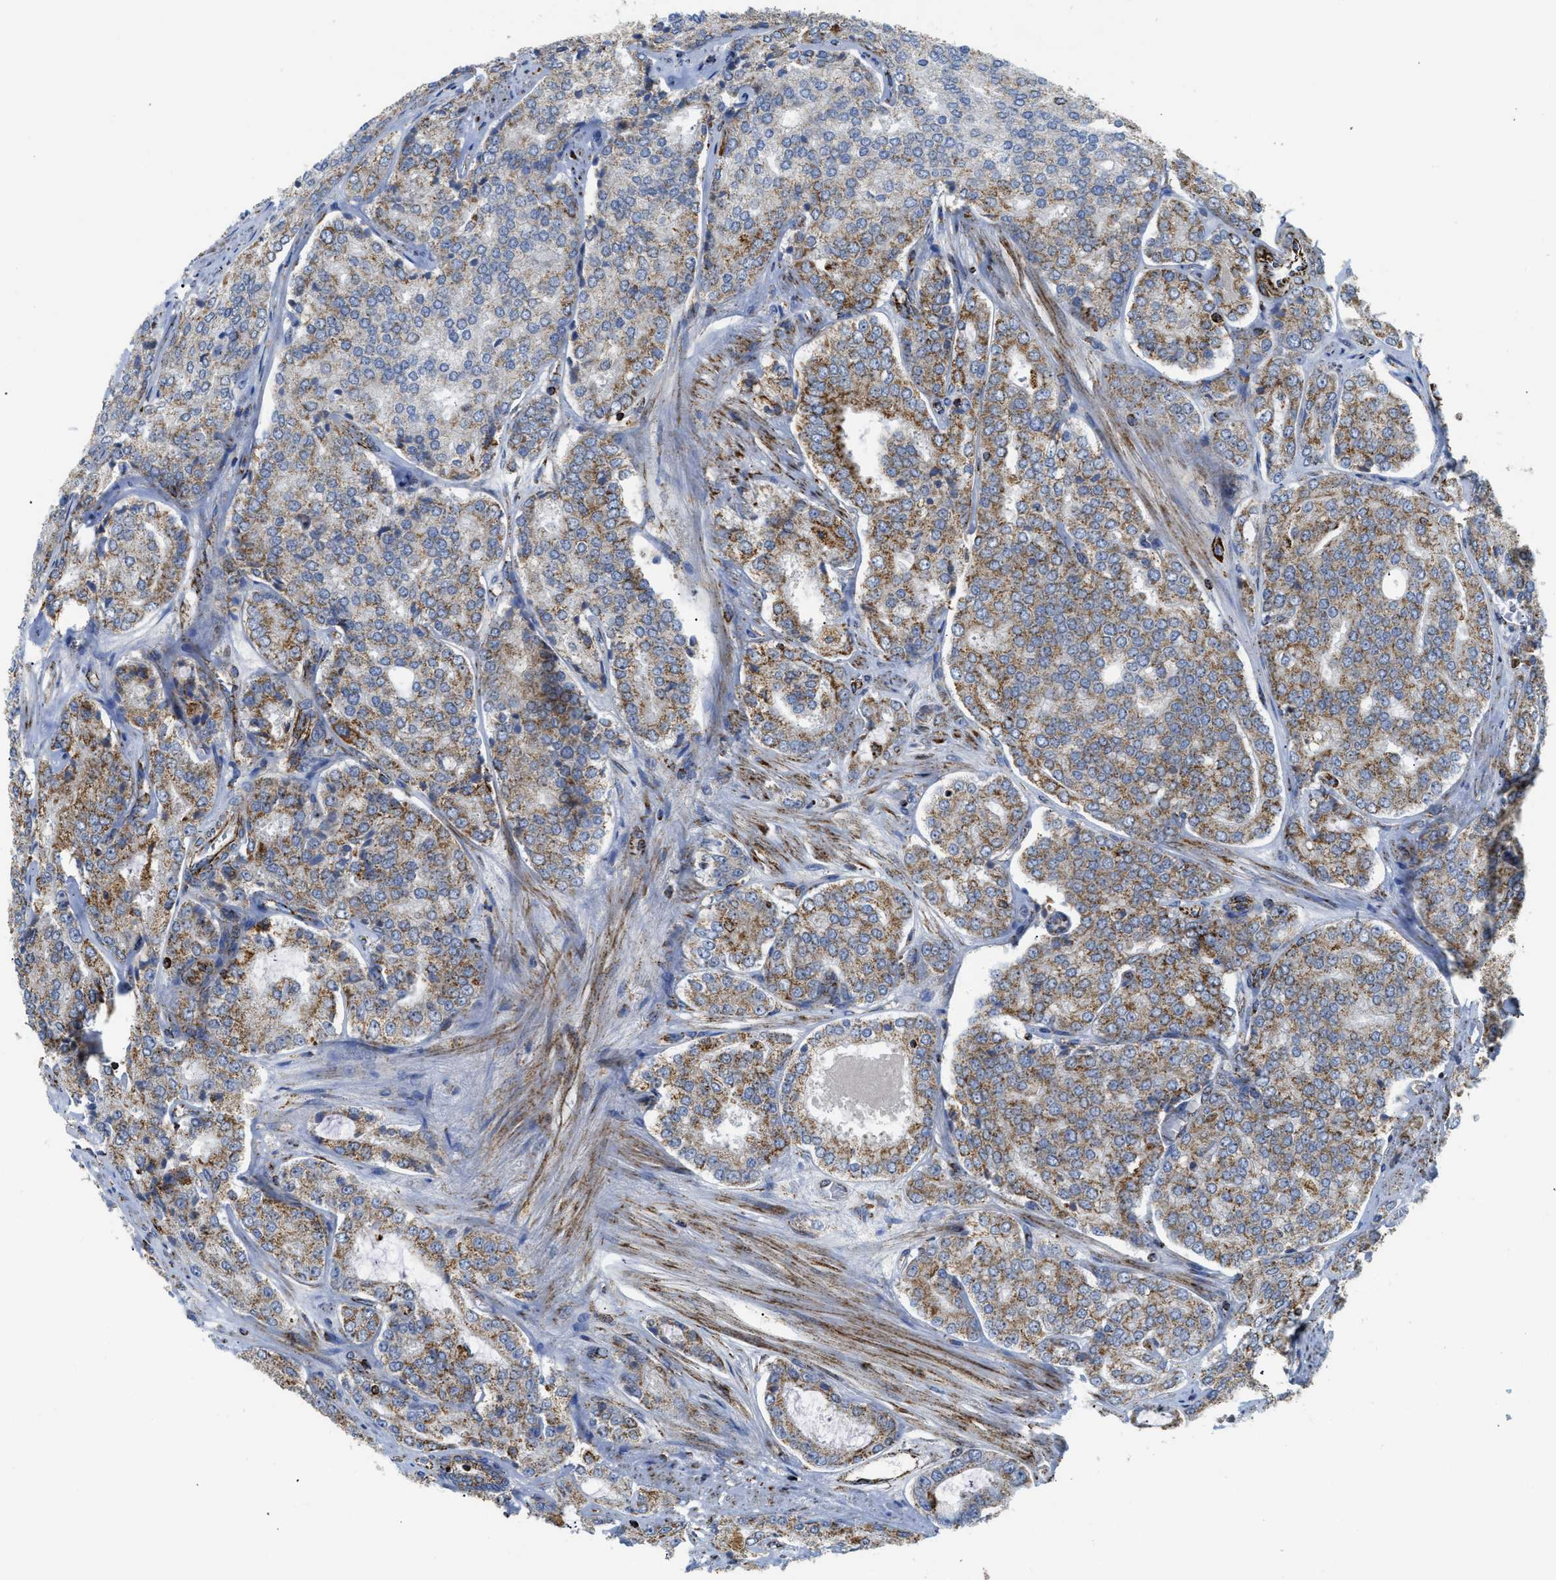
{"staining": {"intensity": "moderate", "quantity": ">75%", "location": "cytoplasmic/membranous"}, "tissue": "prostate cancer", "cell_type": "Tumor cells", "image_type": "cancer", "snomed": [{"axis": "morphology", "description": "Adenocarcinoma, High grade"}, {"axis": "topography", "description": "Prostate"}], "caption": "Tumor cells exhibit moderate cytoplasmic/membranous expression in about >75% of cells in prostate adenocarcinoma (high-grade).", "gene": "SQOR", "patient": {"sex": "male", "age": 65}}